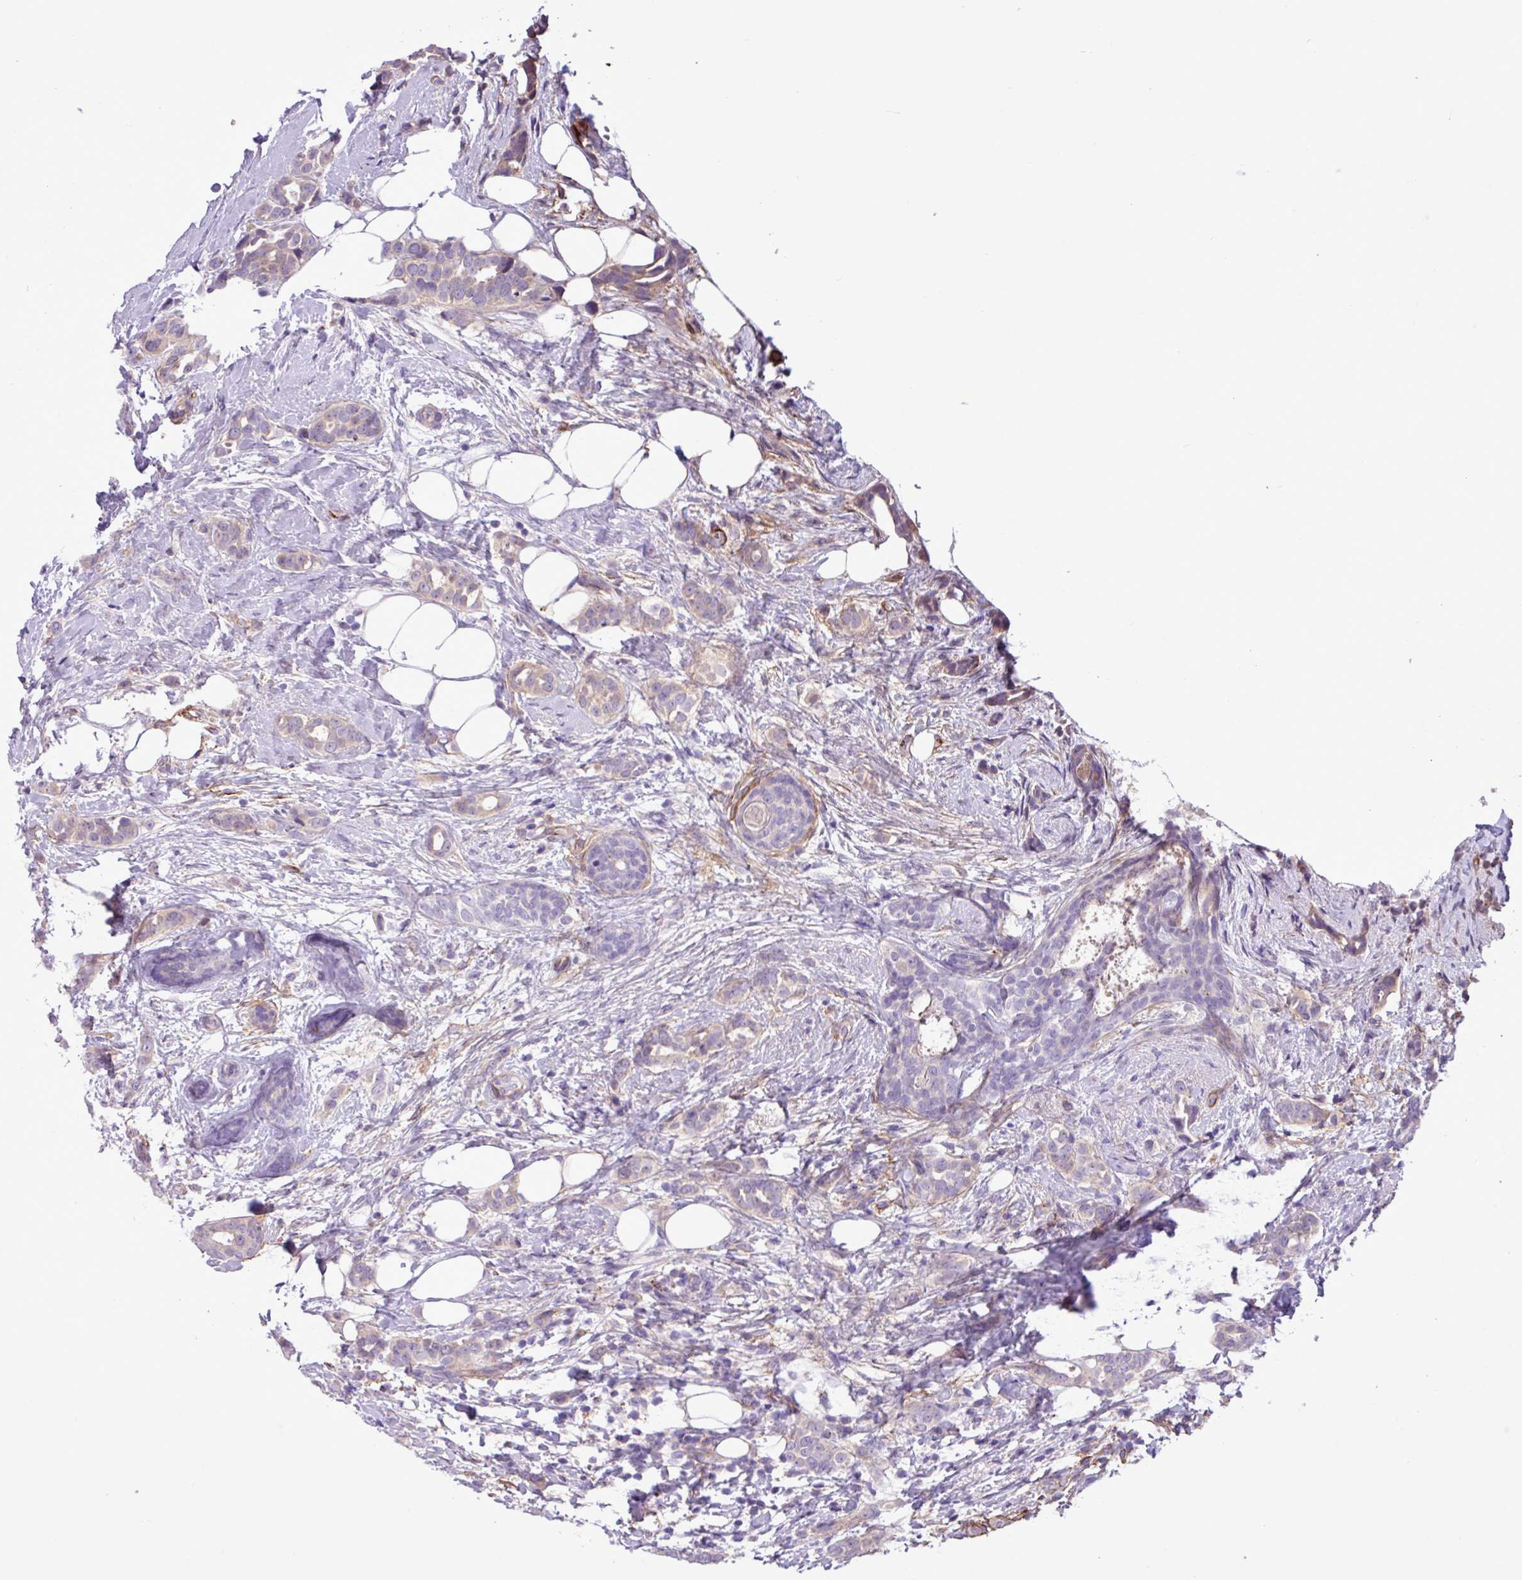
{"staining": {"intensity": "weak", "quantity": "<25%", "location": "cytoplasmic/membranous"}, "tissue": "breast cancer", "cell_type": "Tumor cells", "image_type": "cancer", "snomed": [{"axis": "morphology", "description": "Lobular carcinoma"}, {"axis": "topography", "description": "Breast"}], "caption": "Immunohistochemical staining of human breast lobular carcinoma exhibits no significant positivity in tumor cells.", "gene": "CD248", "patient": {"sex": "female", "age": 51}}